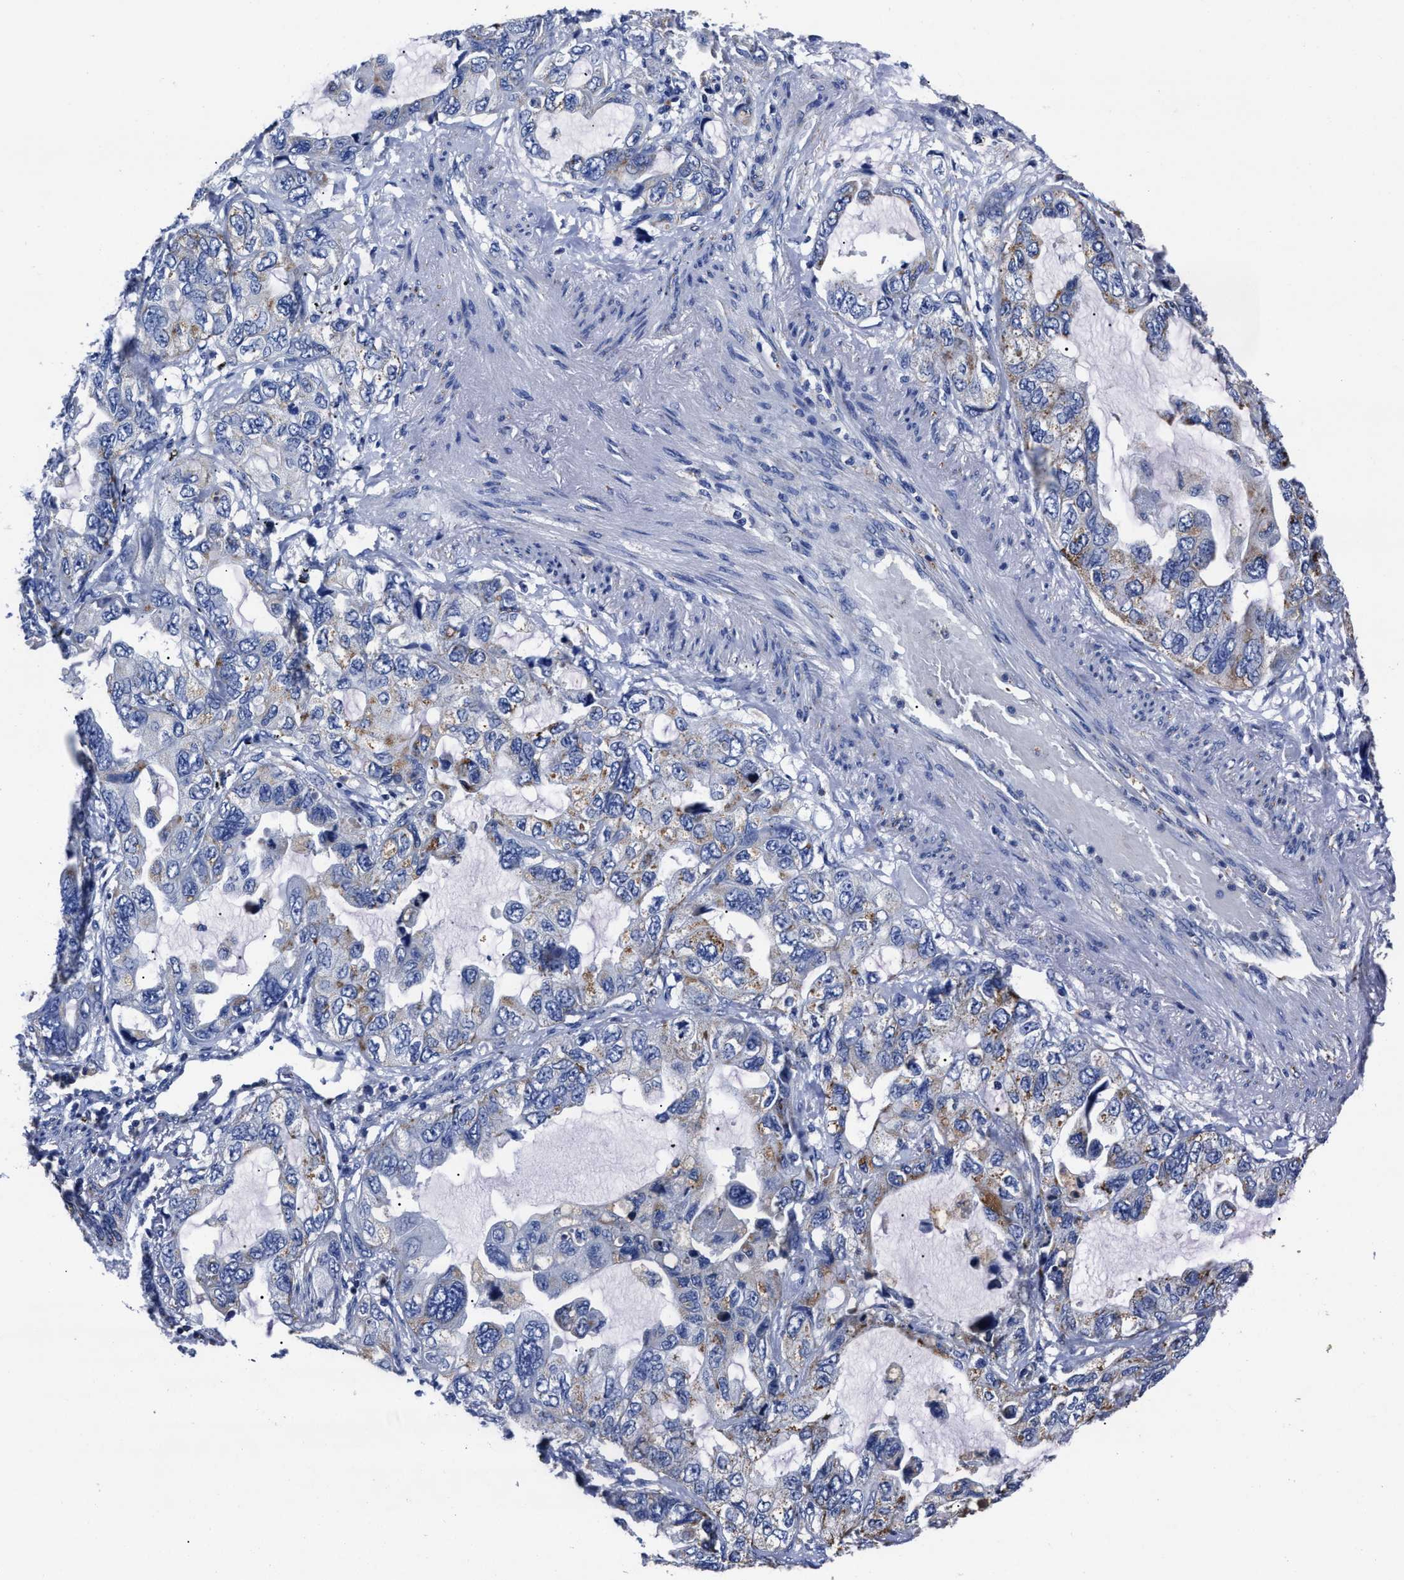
{"staining": {"intensity": "moderate", "quantity": "25%-75%", "location": "cytoplasmic/membranous"}, "tissue": "lung cancer", "cell_type": "Tumor cells", "image_type": "cancer", "snomed": [{"axis": "morphology", "description": "Squamous cell carcinoma, NOS"}, {"axis": "topography", "description": "Lung"}], "caption": "DAB immunohistochemical staining of human squamous cell carcinoma (lung) reveals moderate cytoplasmic/membranous protein positivity in about 25%-75% of tumor cells.", "gene": "LAMTOR4", "patient": {"sex": "female", "age": 73}}